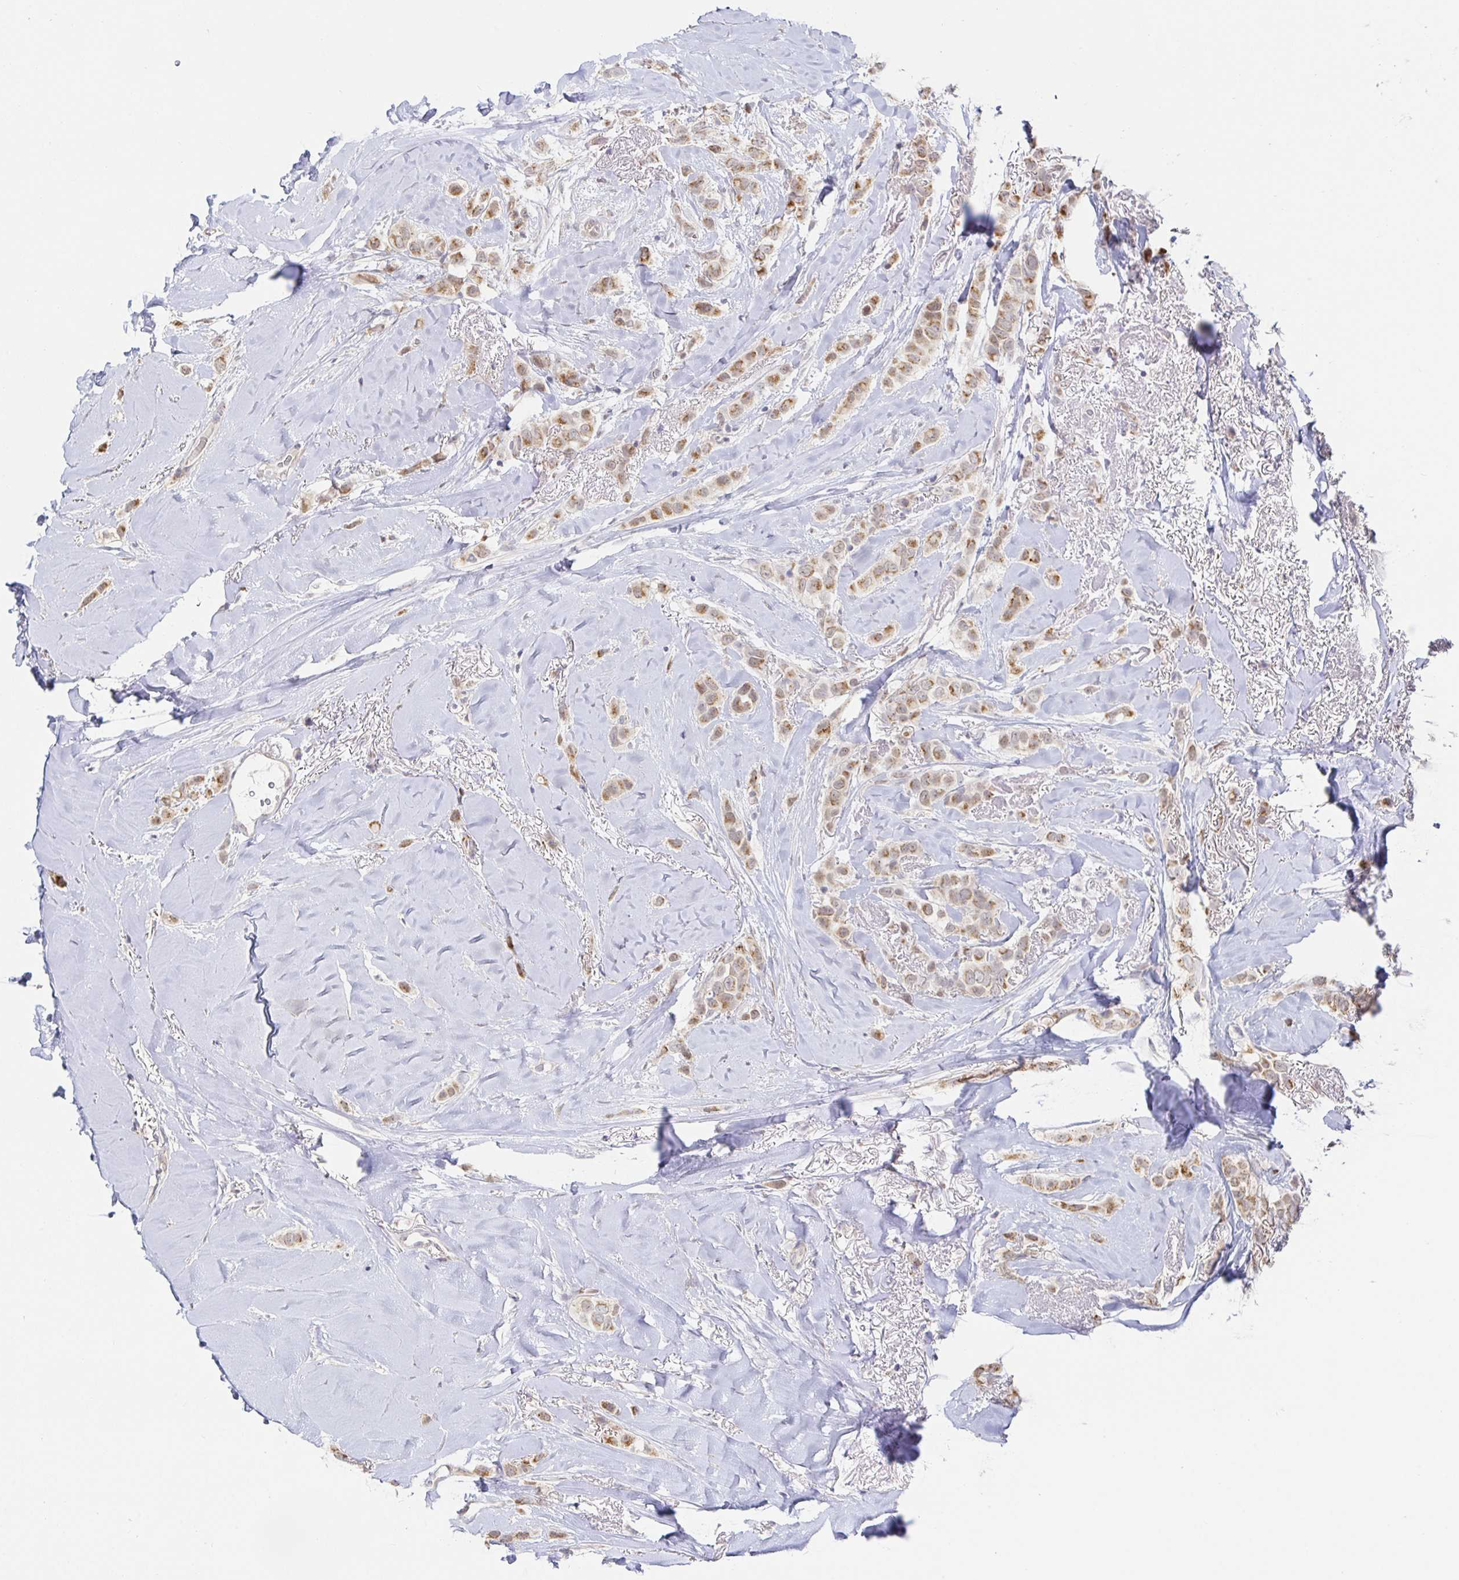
{"staining": {"intensity": "moderate", "quantity": ">75%", "location": "cytoplasmic/membranous"}, "tissue": "breast cancer", "cell_type": "Tumor cells", "image_type": "cancer", "snomed": [{"axis": "morphology", "description": "Lobular carcinoma"}, {"axis": "topography", "description": "Breast"}], "caption": "This is an image of immunohistochemistry (IHC) staining of breast cancer, which shows moderate staining in the cytoplasmic/membranous of tumor cells.", "gene": "CIT", "patient": {"sex": "female", "age": 66}}